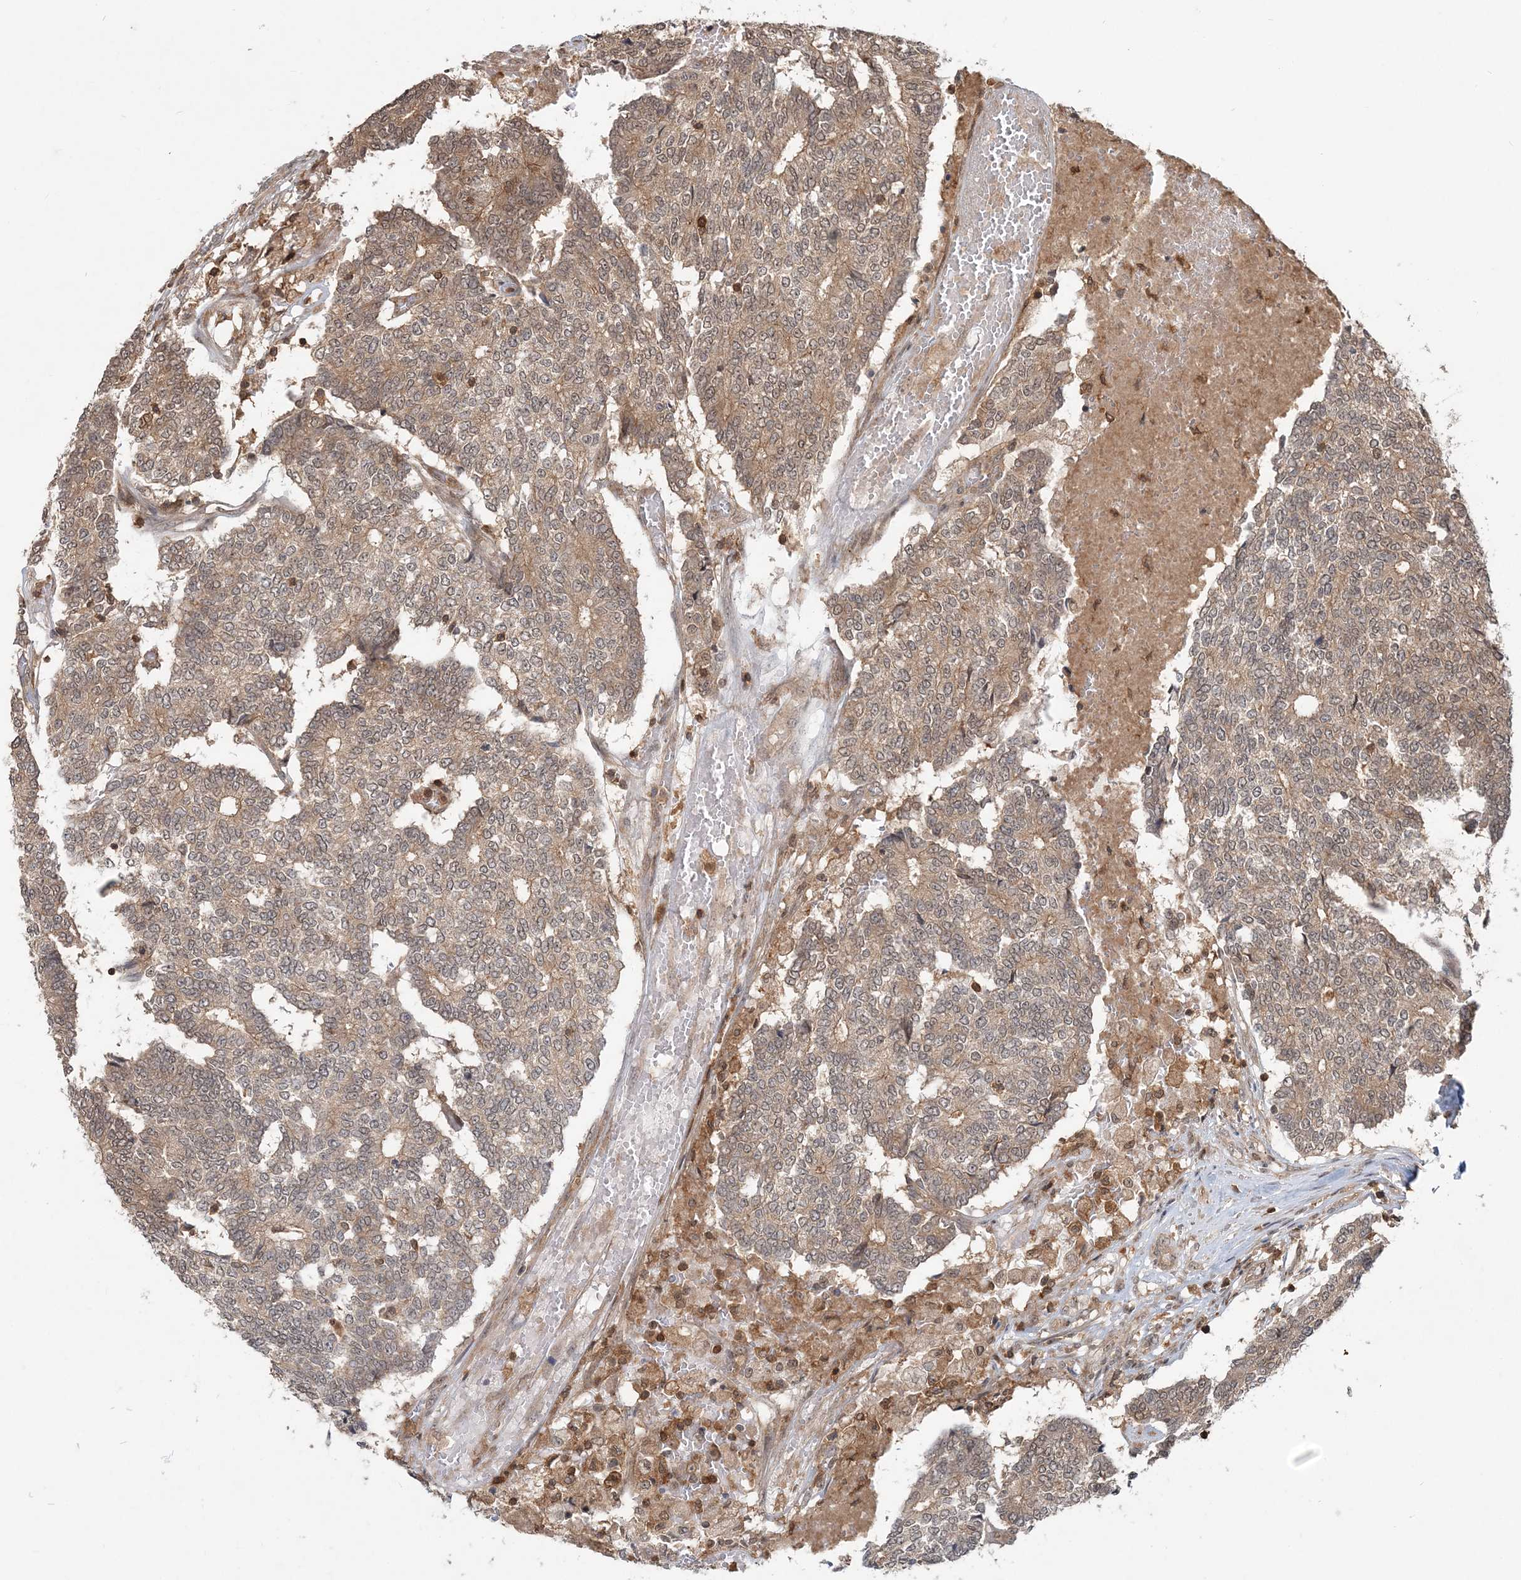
{"staining": {"intensity": "moderate", "quantity": ">75%", "location": "cytoplasmic/membranous,nuclear"}, "tissue": "prostate cancer", "cell_type": "Tumor cells", "image_type": "cancer", "snomed": [{"axis": "morphology", "description": "Normal tissue, NOS"}, {"axis": "morphology", "description": "Adenocarcinoma, High grade"}, {"axis": "topography", "description": "Prostate"}, {"axis": "topography", "description": "Seminal veicle"}], "caption": "Immunohistochemical staining of human prostate cancer demonstrates moderate cytoplasmic/membranous and nuclear protein positivity in about >75% of tumor cells.", "gene": "CAB39", "patient": {"sex": "male", "age": 55}}